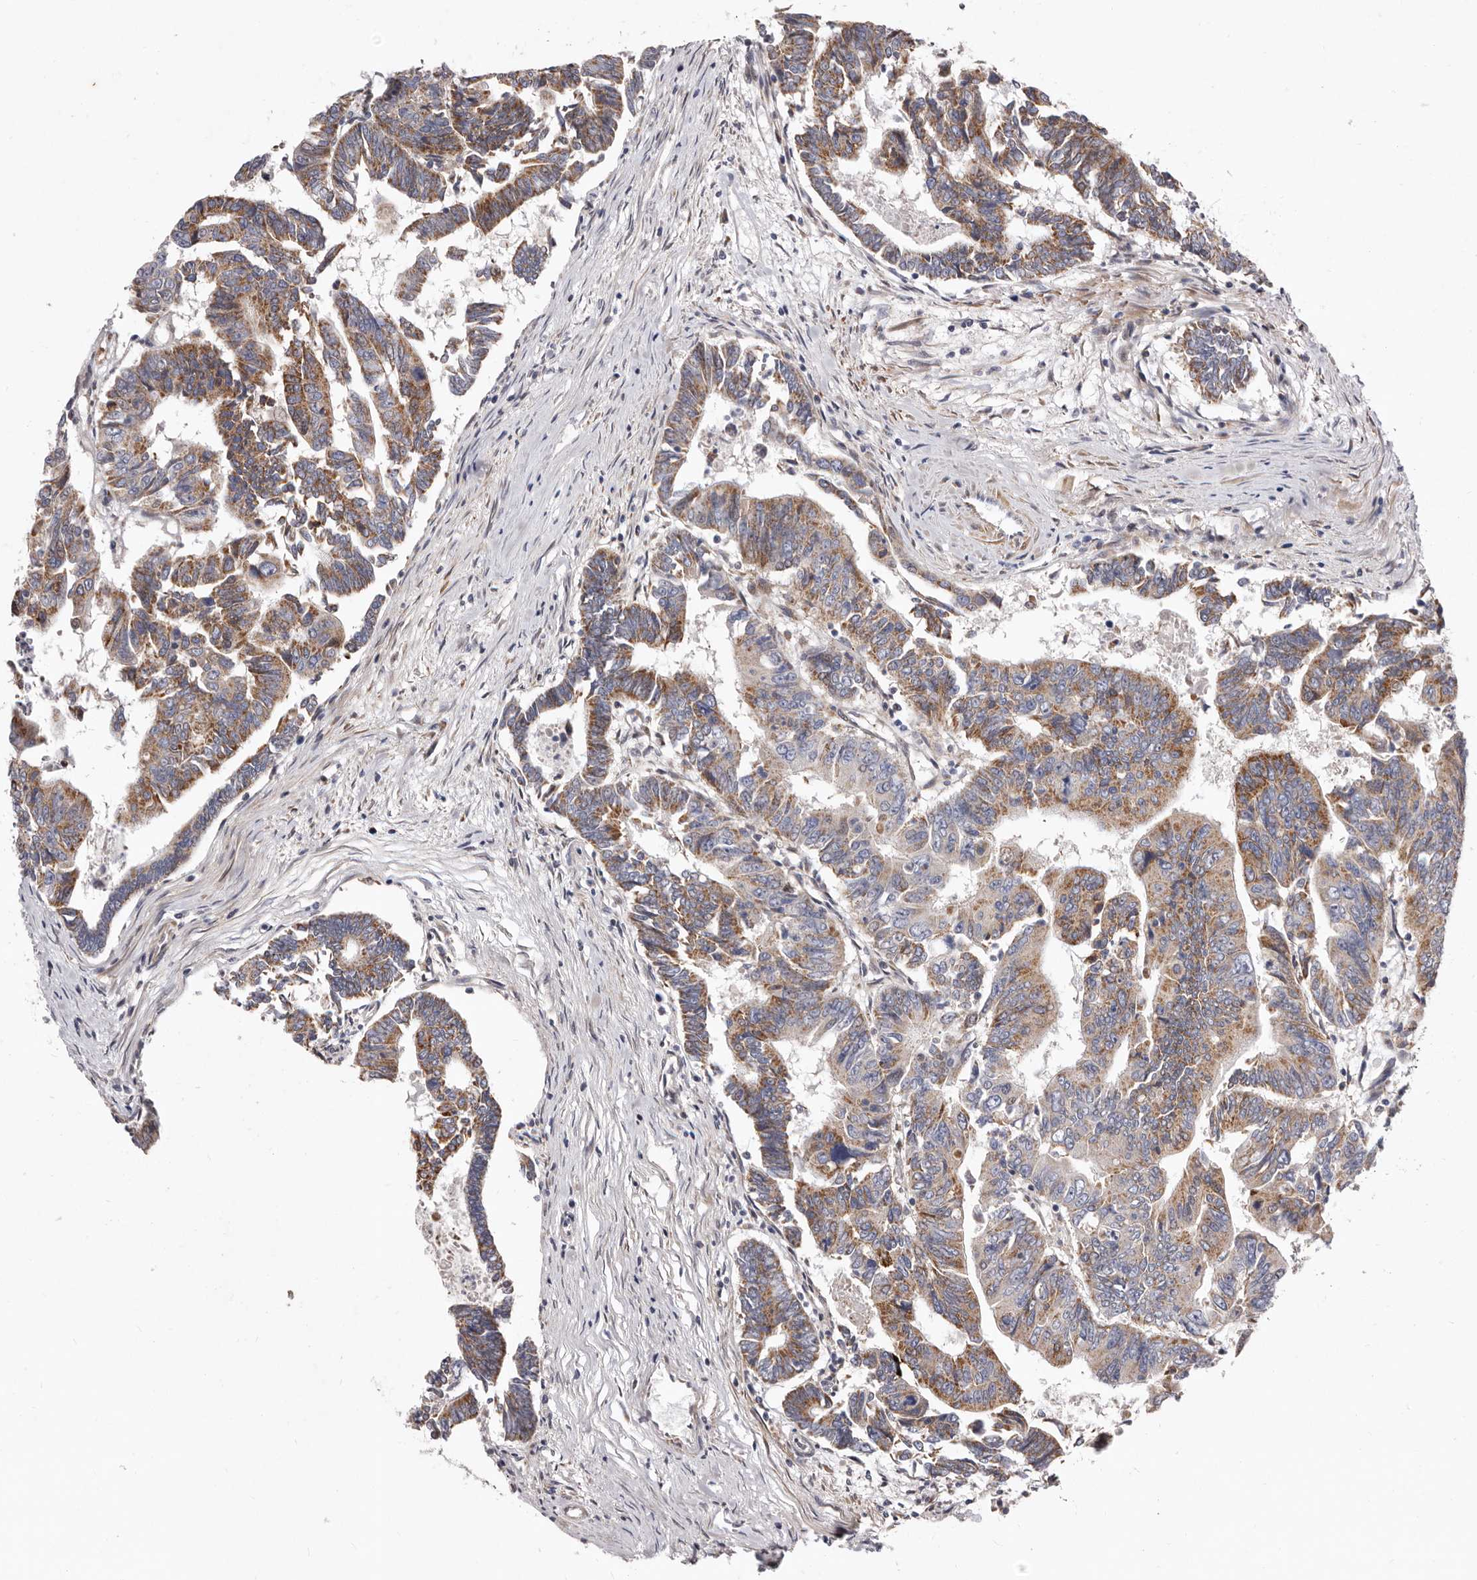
{"staining": {"intensity": "moderate", "quantity": "25%-75%", "location": "cytoplasmic/membranous"}, "tissue": "colorectal cancer", "cell_type": "Tumor cells", "image_type": "cancer", "snomed": [{"axis": "morphology", "description": "Adenocarcinoma, NOS"}, {"axis": "topography", "description": "Rectum"}], "caption": "Immunohistochemical staining of colorectal adenocarcinoma shows medium levels of moderate cytoplasmic/membranous protein positivity in approximately 25%-75% of tumor cells.", "gene": "NUBPL", "patient": {"sex": "female", "age": 65}}